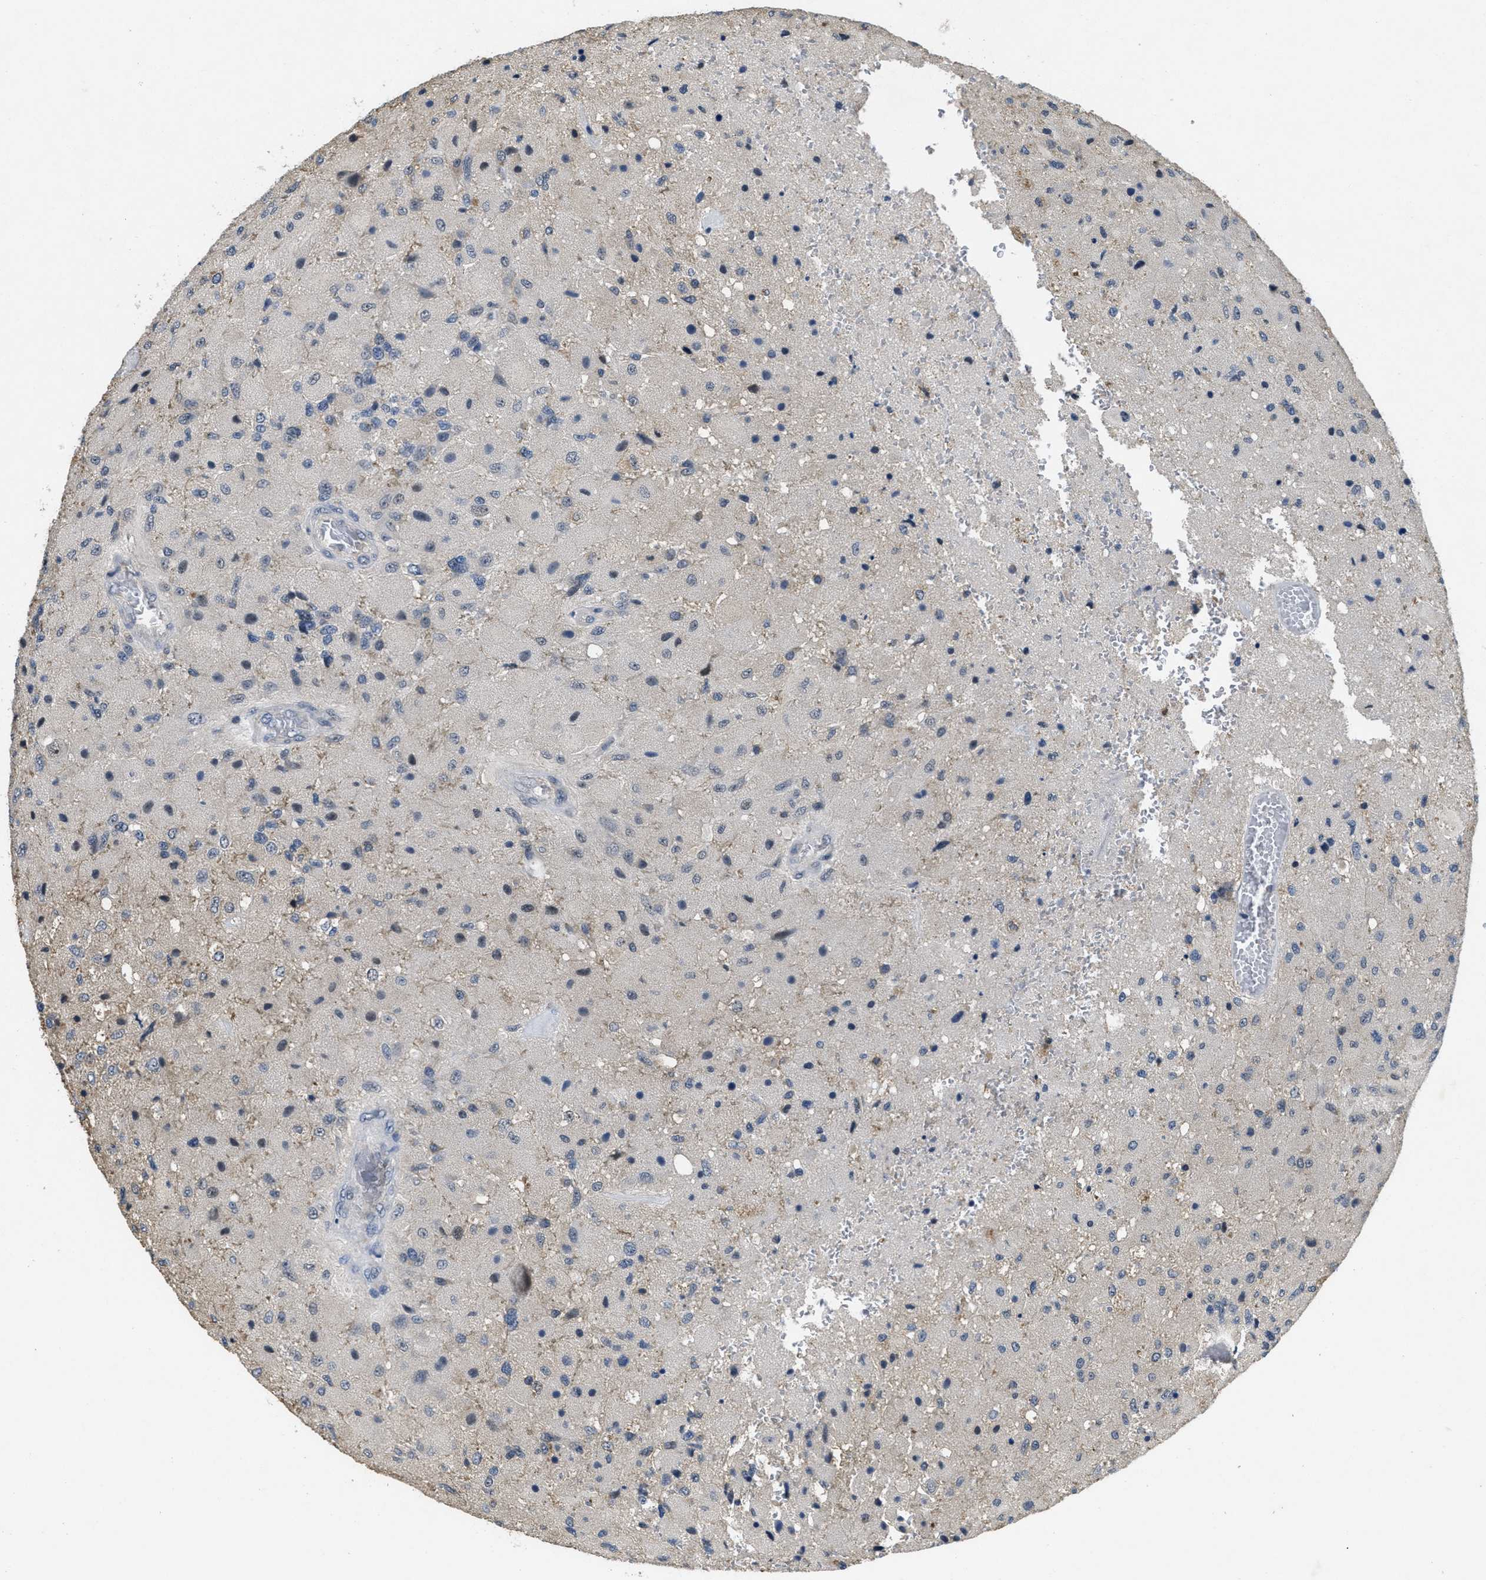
{"staining": {"intensity": "moderate", "quantity": "<25%", "location": "nuclear"}, "tissue": "glioma", "cell_type": "Tumor cells", "image_type": "cancer", "snomed": [{"axis": "morphology", "description": "Normal tissue, NOS"}, {"axis": "morphology", "description": "Glioma, malignant, High grade"}, {"axis": "topography", "description": "Cerebral cortex"}], "caption": "Immunohistochemistry photomicrograph of neoplastic tissue: human malignant high-grade glioma stained using immunohistochemistry displays low levels of moderate protein expression localized specifically in the nuclear of tumor cells, appearing as a nuclear brown color.", "gene": "PAPOLG", "patient": {"sex": "male", "age": 77}}